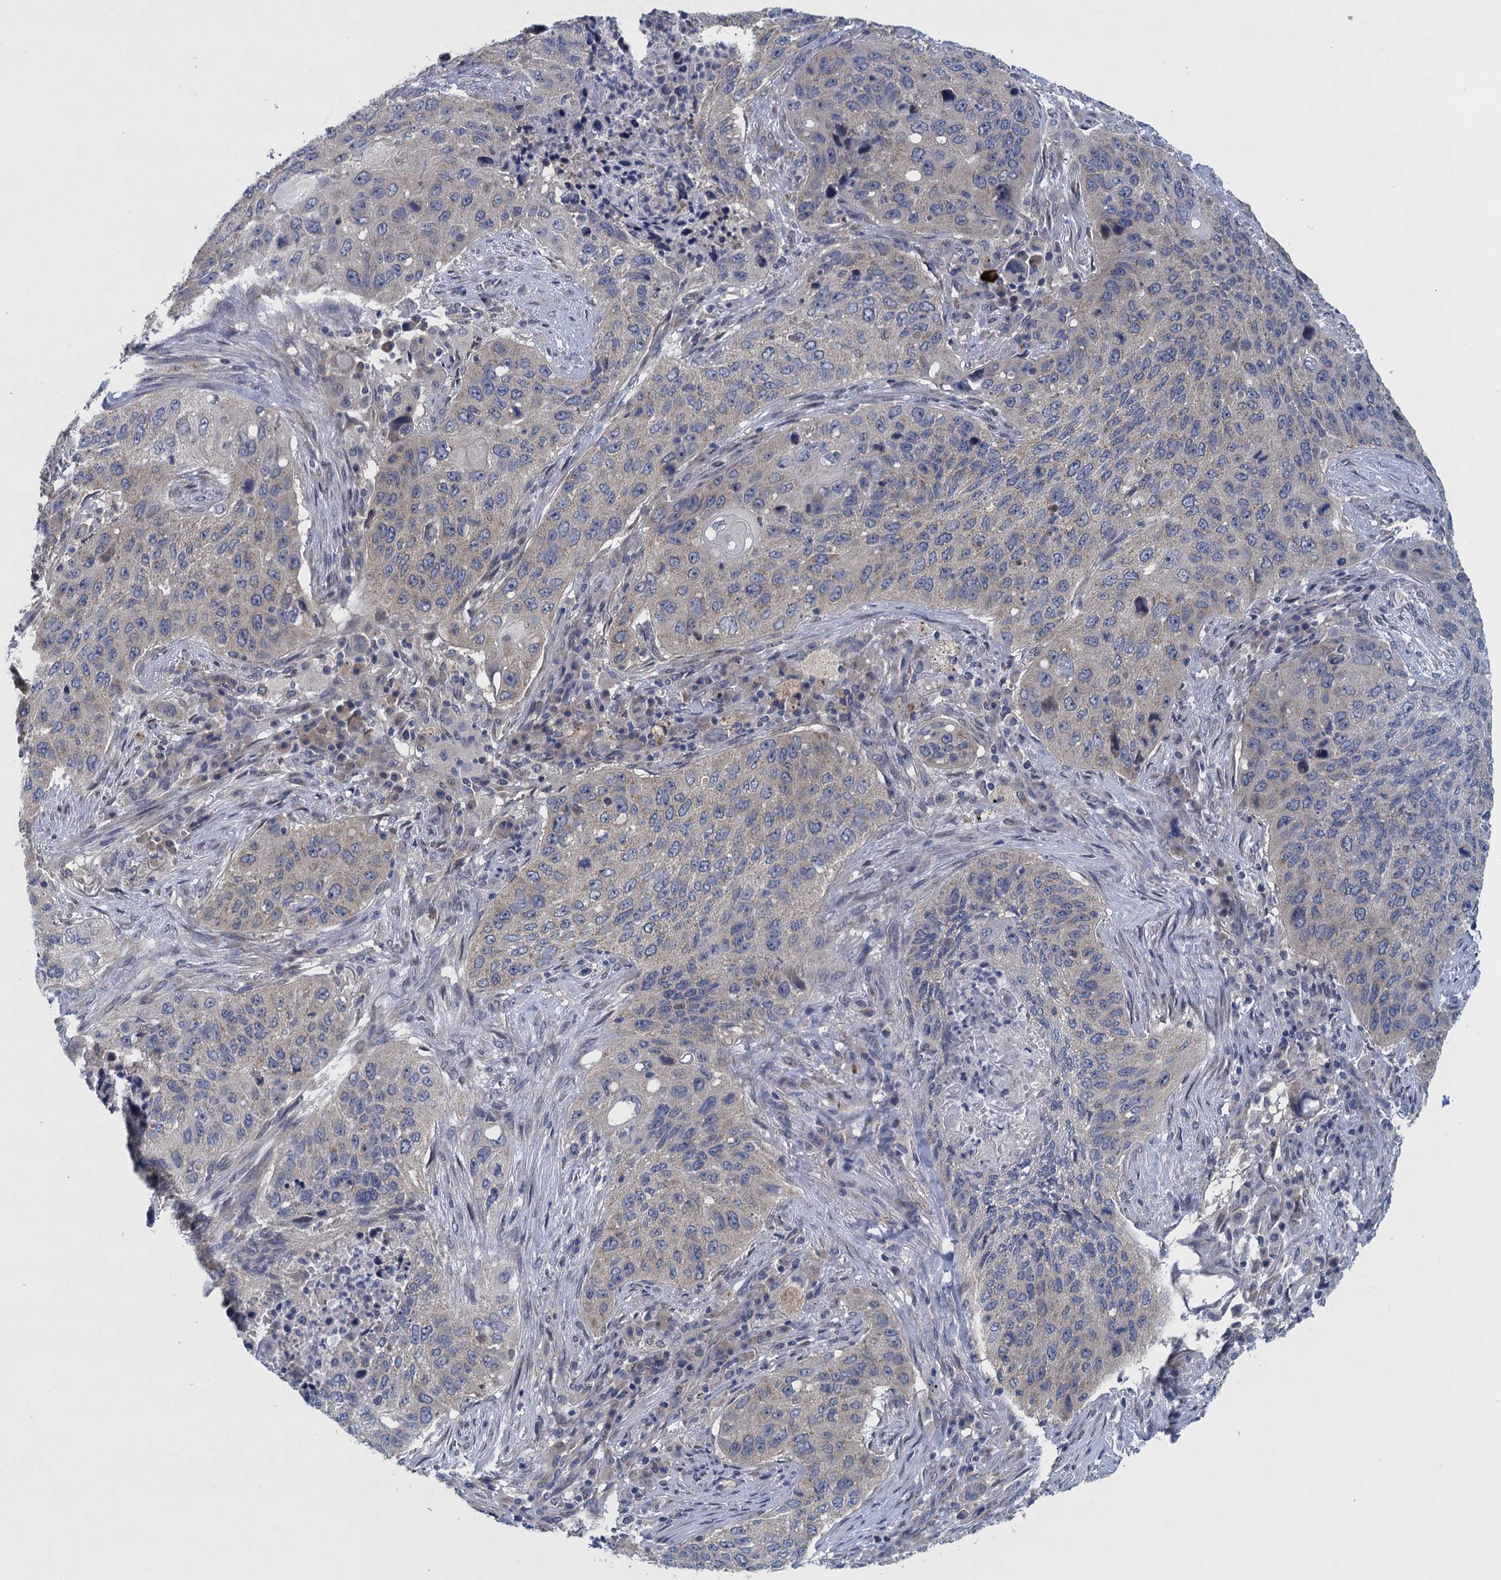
{"staining": {"intensity": "negative", "quantity": "none", "location": "none"}, "tissue": "lung cancer", "cell_type": "Tumor cells", "image_type": "cancer", "snomed": [{"axis": "morphology", "description": "Squamous cell carcinoma, NOS"}, {"axis": "topography", "description": "Lung"}], "caption": "A histopathology image of human lung cancer is negative for staining in tumor cells. (Stains: DAB (3,3'-diaminobenzidine) immunohistochemistry (IHC) with hematoxylin counter stain, Microscopy: brightfield microscopy at high magnification).", "gene": "CTU2", "patient": {"sex": "female", "age": 63}}